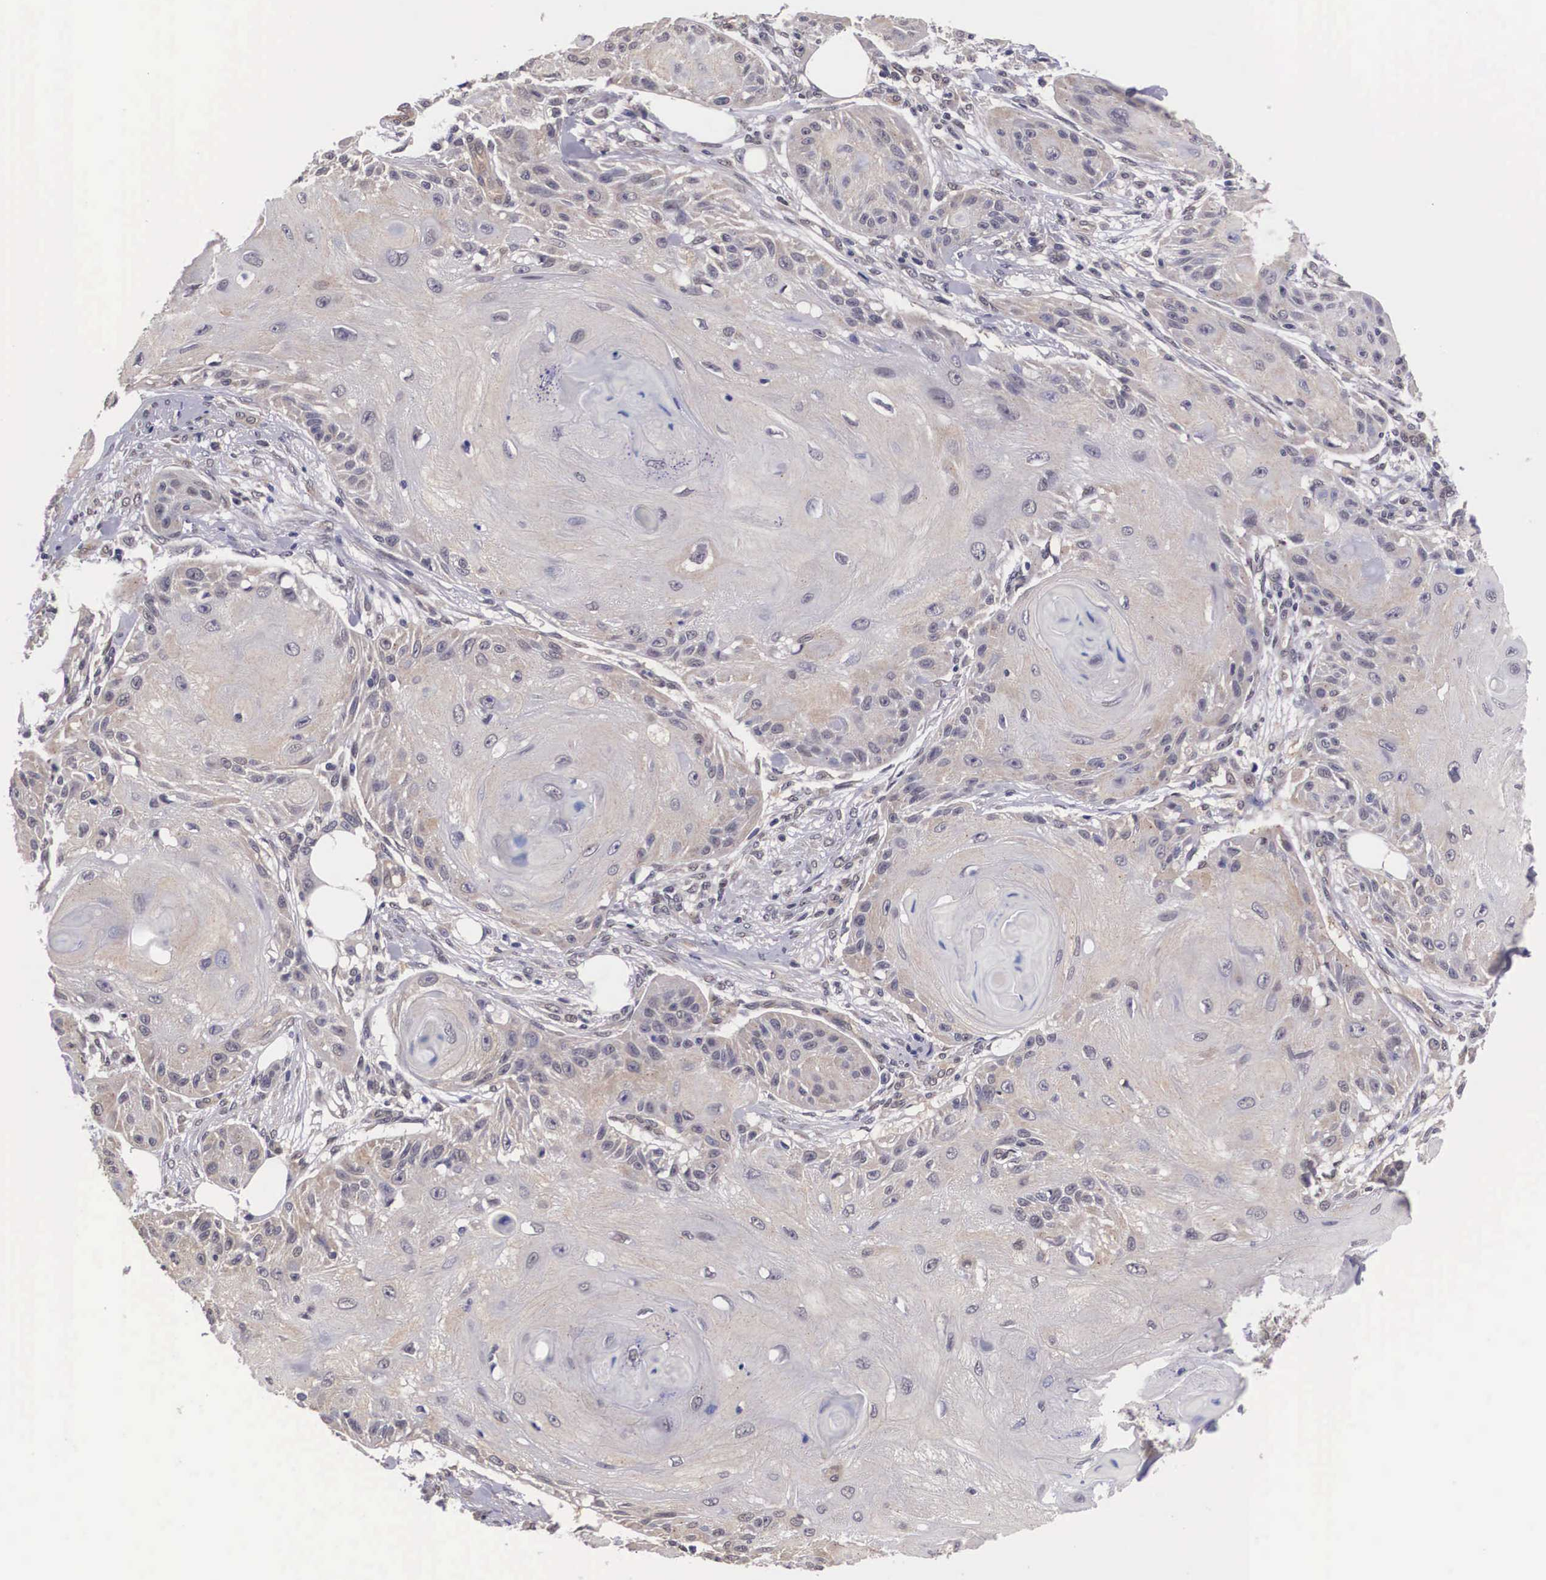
{"staining": {"intensity": "weak", "quantity": "<25%", "location": "cytoplasmic/membranous"}, "tissue": "skin cancer", "cell_type": "Tumor cells", "image_type": "cancer", "snomed": [{"axis": "morphology", "description": "Squamous cell carcinoma, NOS"}, {"axis": "topography", "description": "Skin"}], "caption": "Human squamous cell carcinoma (skin) stained for a protein using immunohistochemistry (IHC) exhibits no positivity in tumor cells.", "gene": "OTX2", "patient": {"sex": "female", "age": 88}}